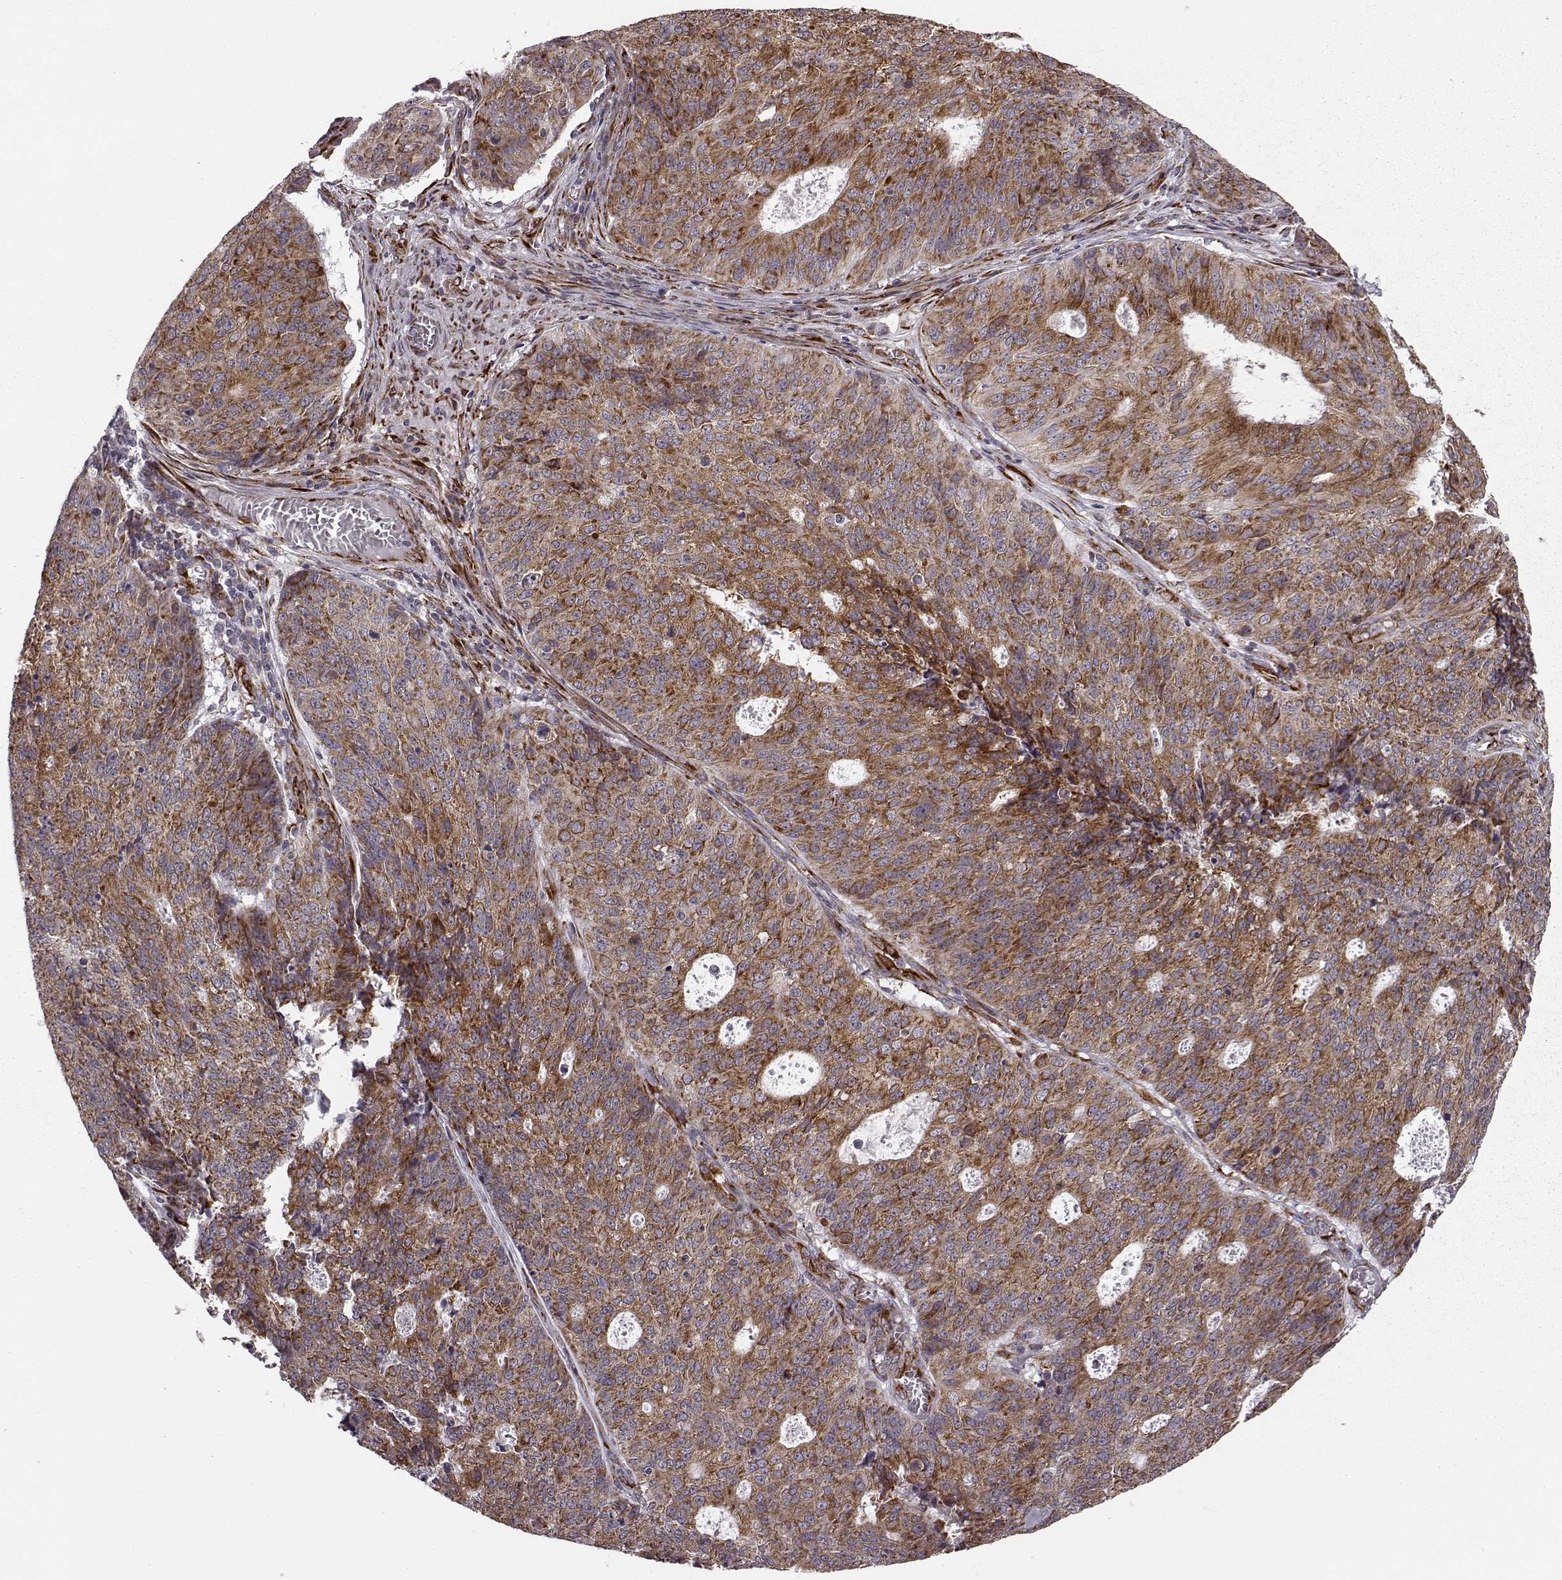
{"staining": {"intensity": "strong", "quantity": "25%-75%", "location": "cytoplasmic/membranous"}, "tissue": "endometrial cancer", "cell_type": "Tumor cells", "image_type": "cancer", "snomed": [{"axis": "morphology", "description": "Adenocarcinoma, NOS"}, {"axis": "topography", "description": "Endometrium"}], "caption": "Endometrial adenocarcinoma stained with immunohistochemistry displays strong cytoplasmic/membranous expression in approximately 25%-75% of tumor cells.", "gene": "TMEM14A", "patient": {"sex": "female", "age": 82}}